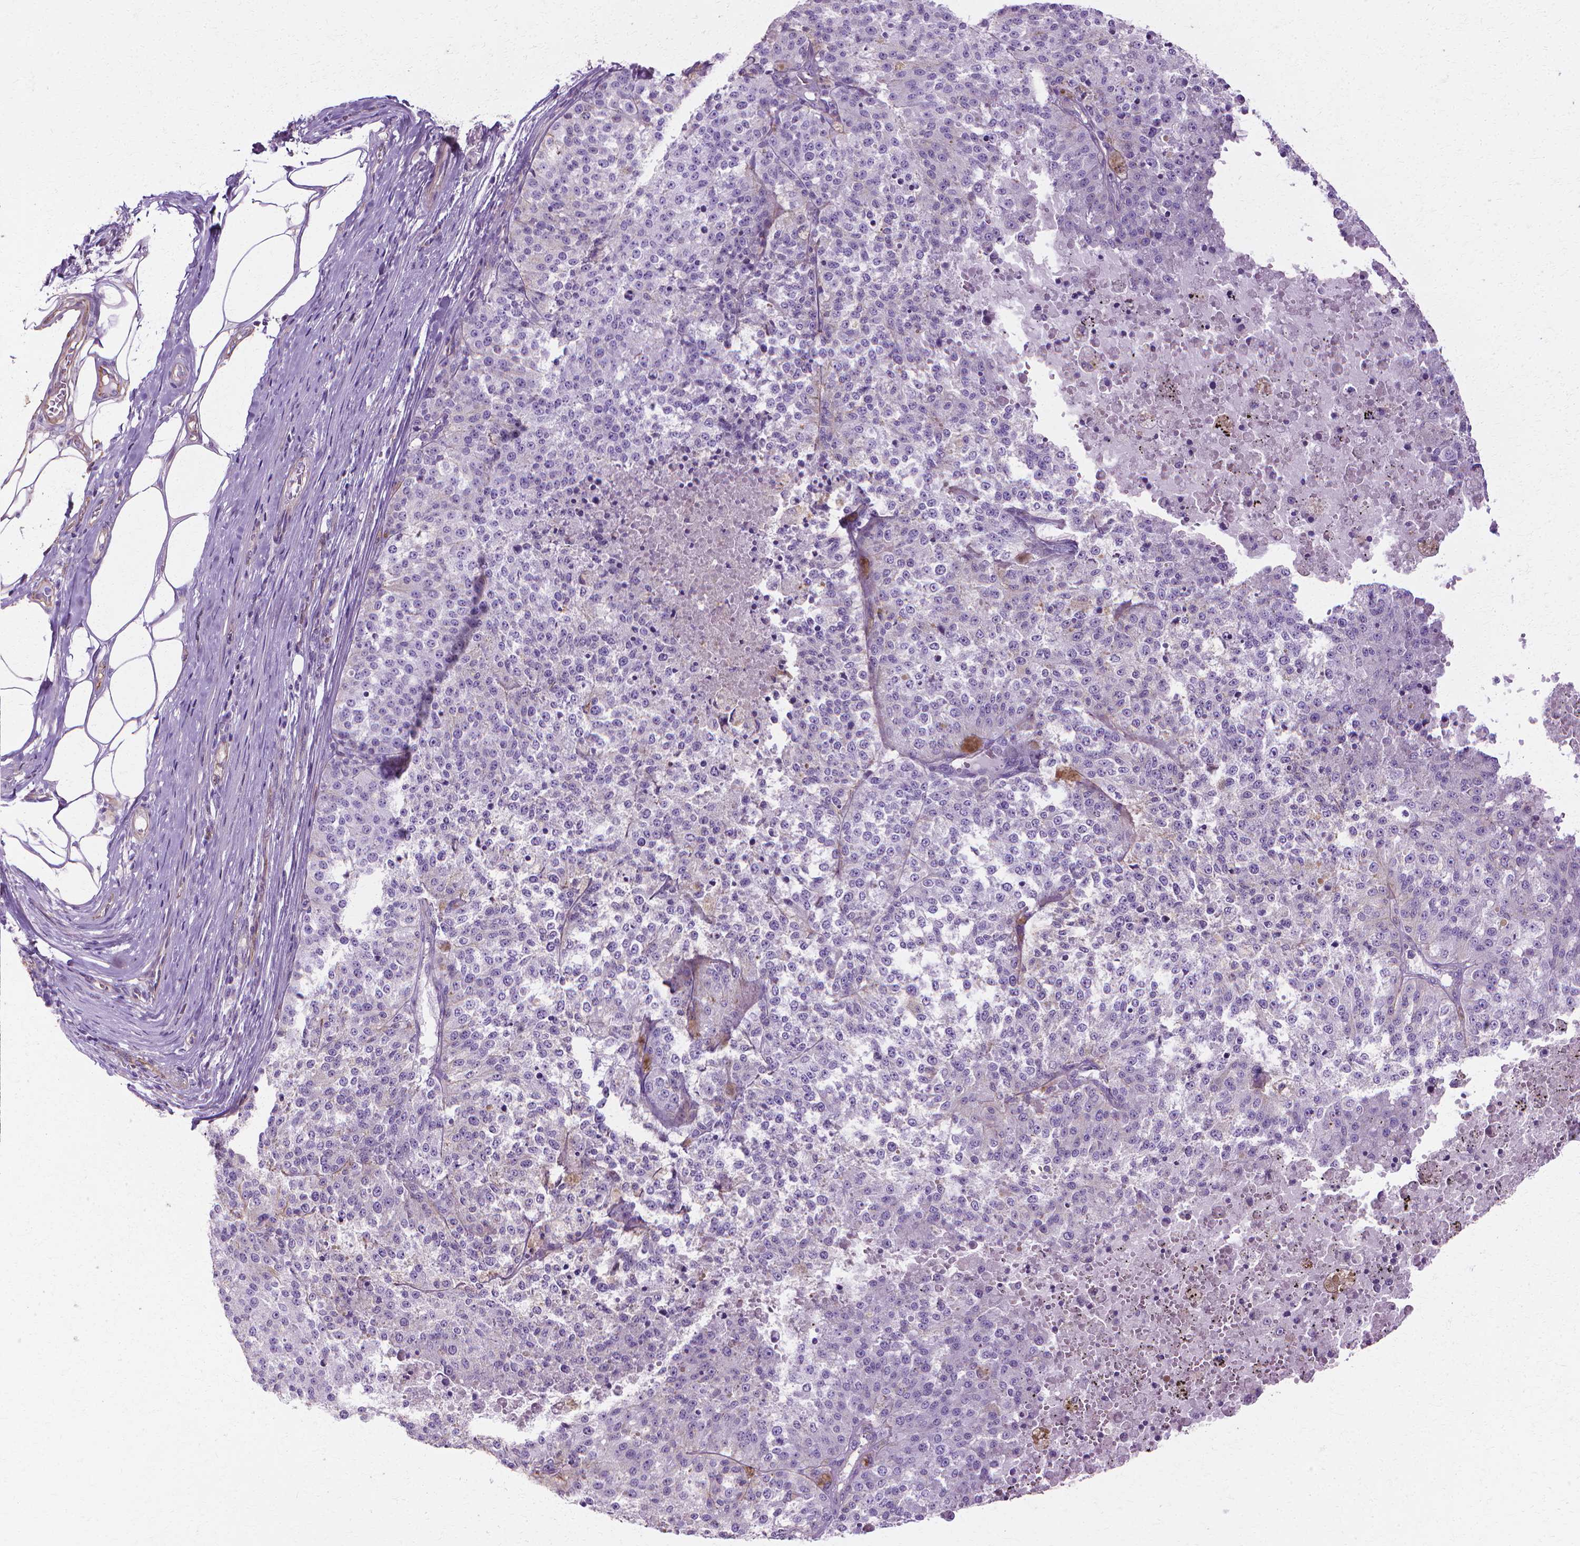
{"staining": {"intensity": "negative", "quantity": "none", "location": "none"}, "tissue": "melanoma", "cell_type": "Tumor cells", "image_type": "cancer", "snomed": [{"axis": "morphology", "description": "Malignant melanoma, Metastatic site"}, {"axis": "topography", "description": "Lymph node"}], "caption": "This histopathology image is of melanoma stained with immunohistochemistry to label a protein in brown with the nuclei are counter-stained blue. There is no staining in tumor cells.", "gene": "CFAP157", "patient": {"sex": "female", "age": 64}}